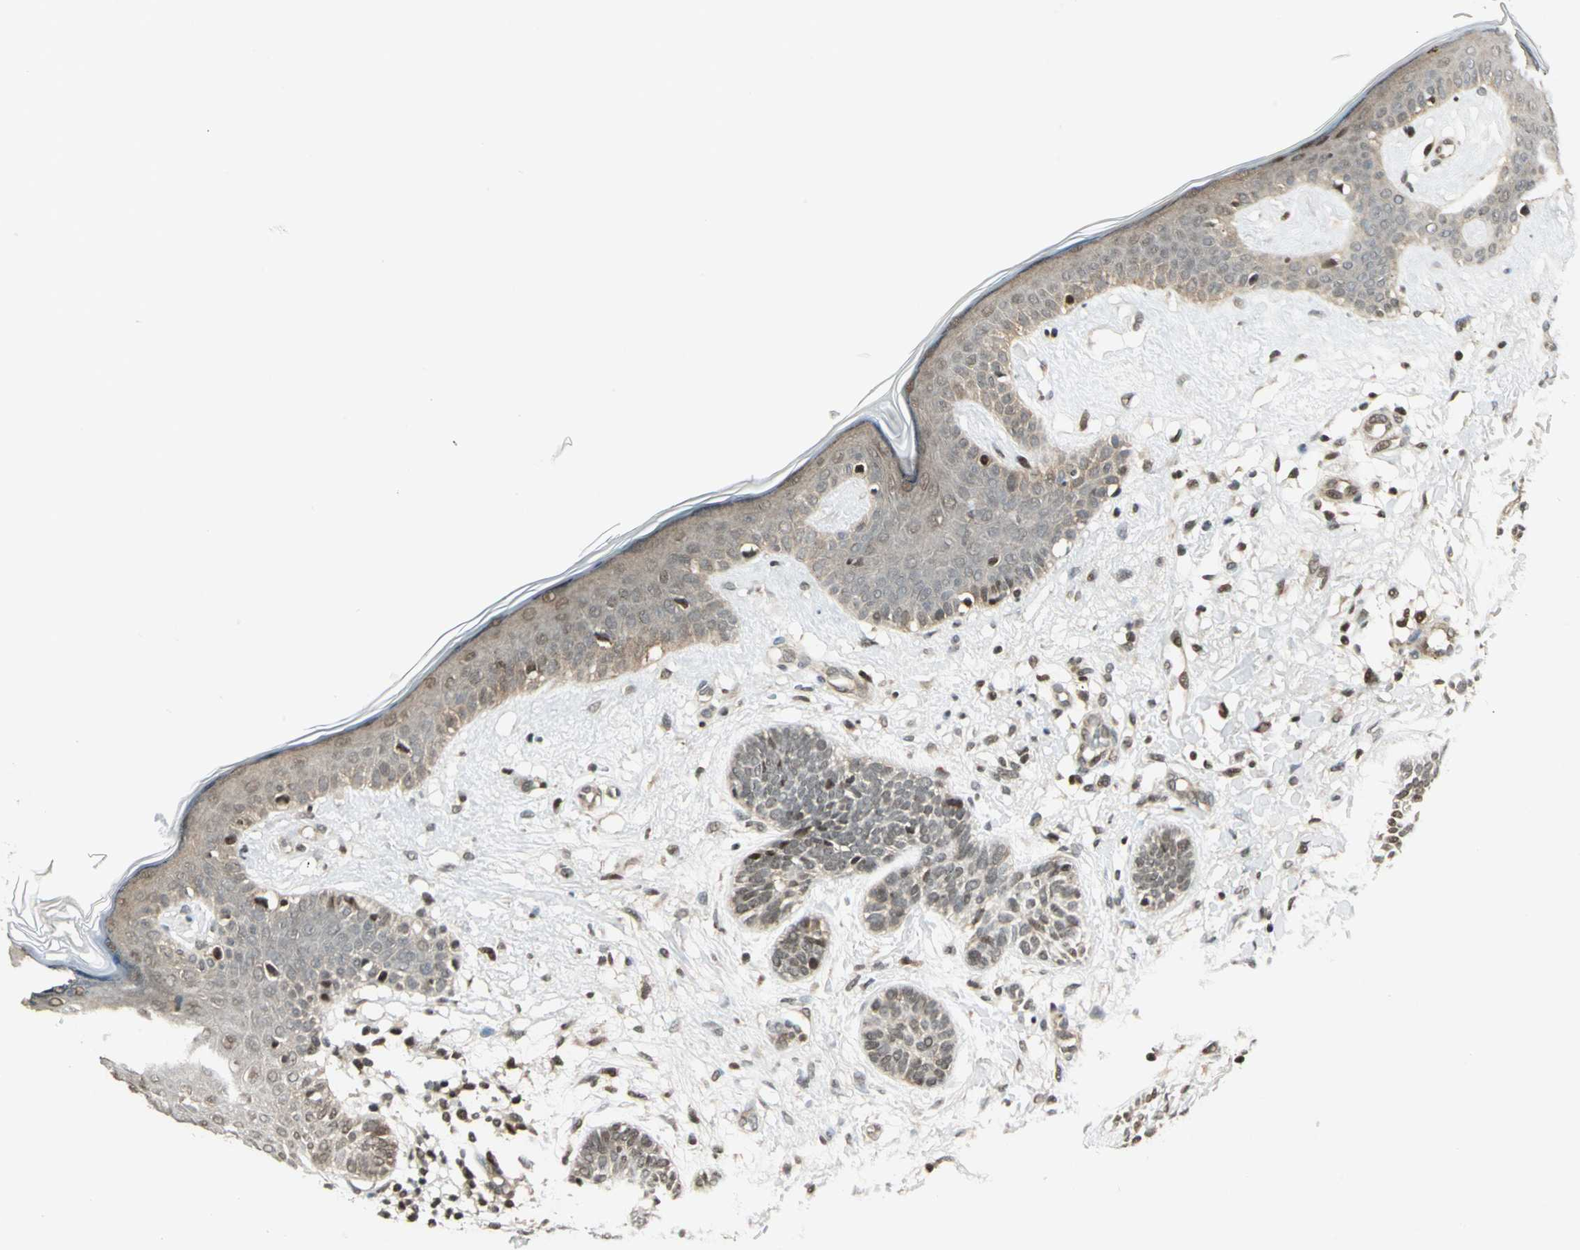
{"staining": {"intensity": "weak", "quantity": "25%-75%", "location": "cytoplasmic/membranous,nuclear"}, "tissue": "skin cancer", "cell_type": "Tumor cells", "image_type": "cancer", "snomed": [{"axis": "morphology", "description": "Normal tissue, NOS"}, {"axis": "morphology", "description": "Basal cell carcinoma"}, {"axis": "topography", "description": "Skin"}], "caption": "An image showing weak cytoplasmic/membranous and nuclear positivity in about 25%-75% of tumor cells in basal cell carcinoma (skin), as visualized by brown immunohistochemical staining.", "gene": "PSMC3", "patient": {"sex": "male", "age": 63}}